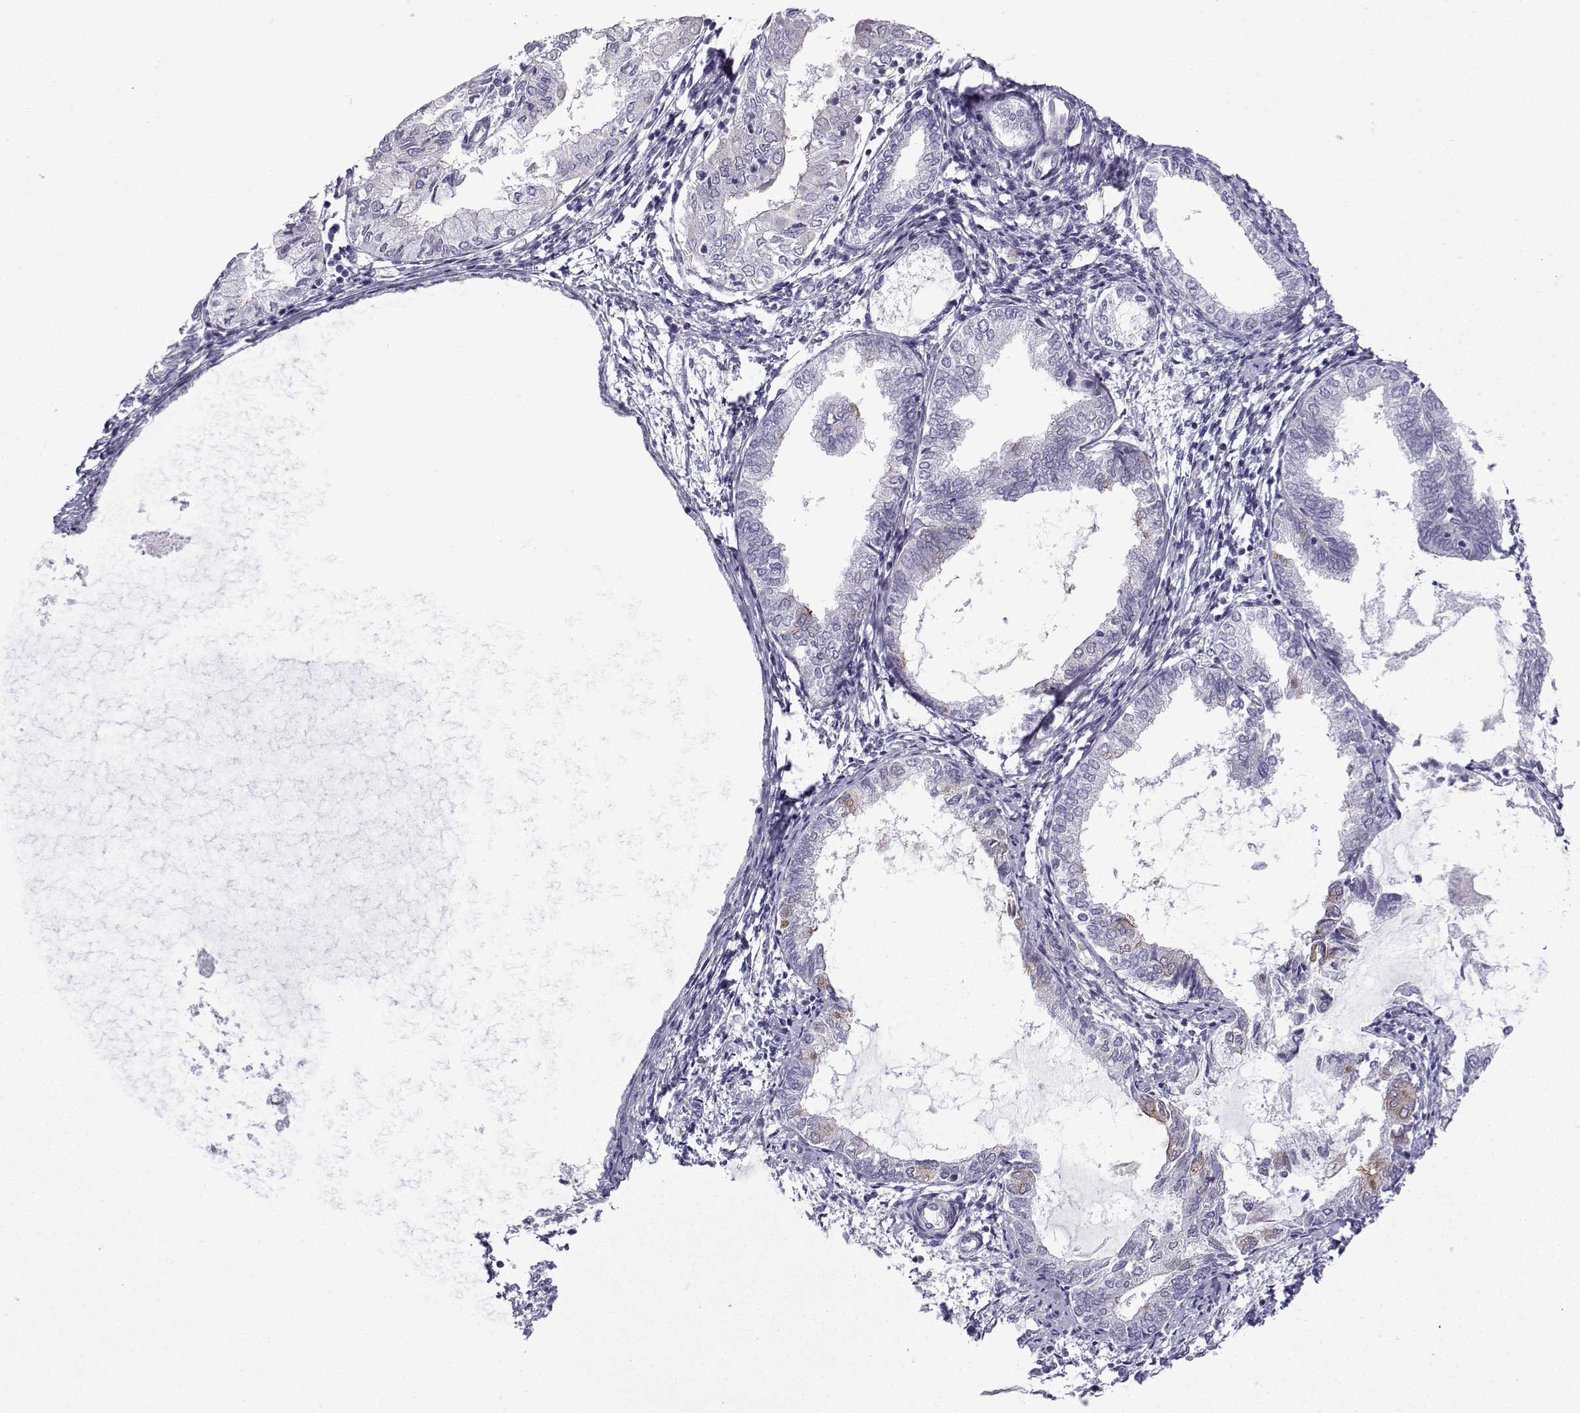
{"staining": {"intensity": "negative", "quantity": "none", "location": "none"}, "tissue": "endometrial cancer", "cell_type": "Tumor cells", "image_type": "cancer", "snomed": [{"axis": "morphology", "description": "Adenocarcinoma, NOS"}, {"axis": "topography", "description": "Endometrium"}], "caption": "DAB (3,3'-diaminobenzidine) immunohistochemical staining of endometrial adenocarcinoma reveals no significant expression in tumor cells. (Immunohistochemistry (ihc), brightfield microscopy, high magnification).", "gene": "CFAP53", "patient": {"sex": "female", "age": 68}}